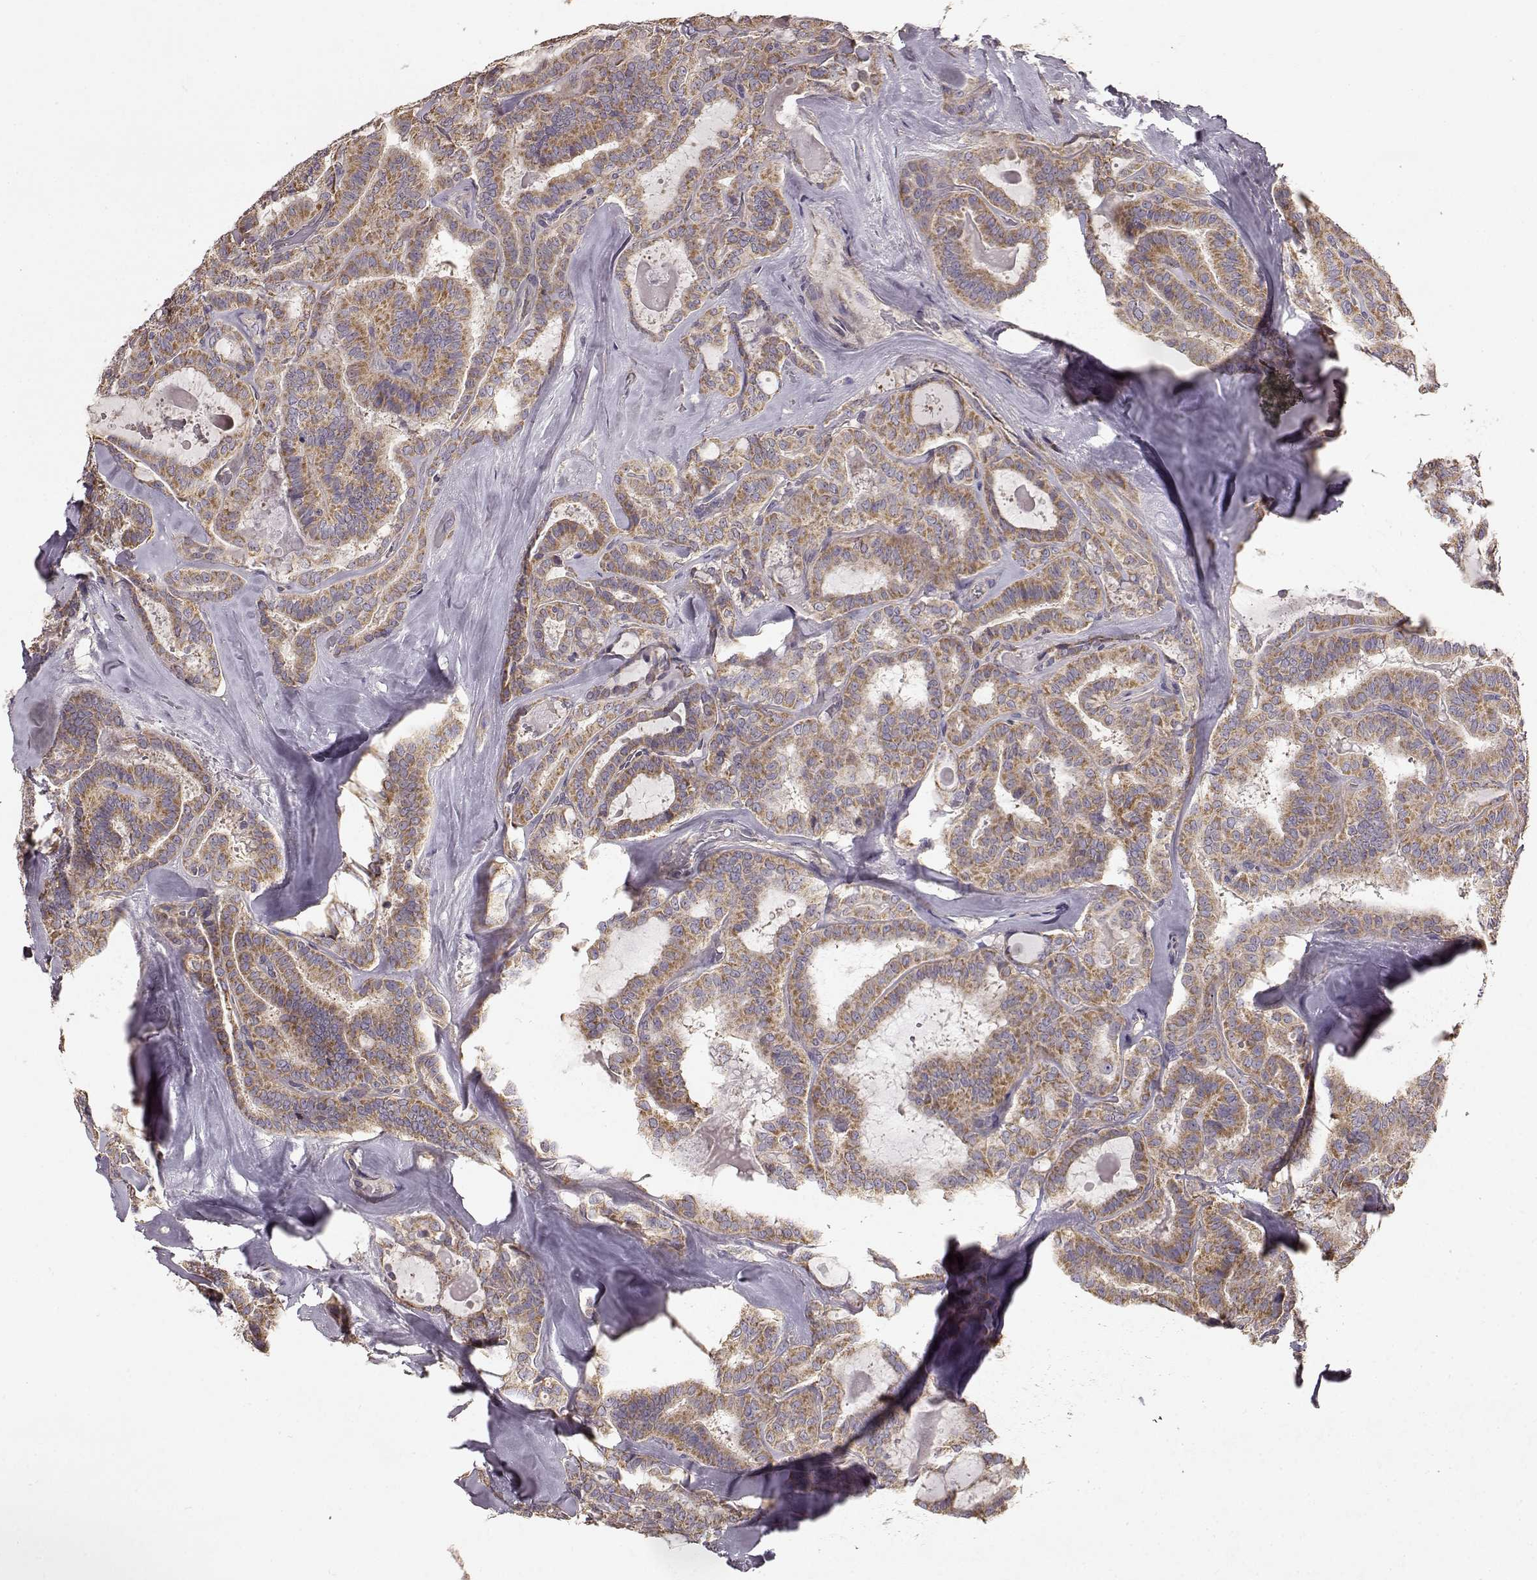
{"staining": {"intensity": "moderate", "quantity": ">75%", "location": "cytoplasmic/membranous"}, "tissue": "thyroid cancer", "cell_type": "Tumor cells", "image_type": "cancer", "snomed": [{"axis": "morphology", "description": "Papillary adenocarcinoma, NOS"}, {"axis": "topography", "description": "Thyroid gland"}], "caption": "This is a micrograph of immunohistochemistry (IHC) staining of thyroid papillary adenocarcinoma, which shows moderate expression in the cytoplasmic/membranous of tumor cells.", "gene": "ERBB3", "patient": {"sex": "female", "age": 39}}